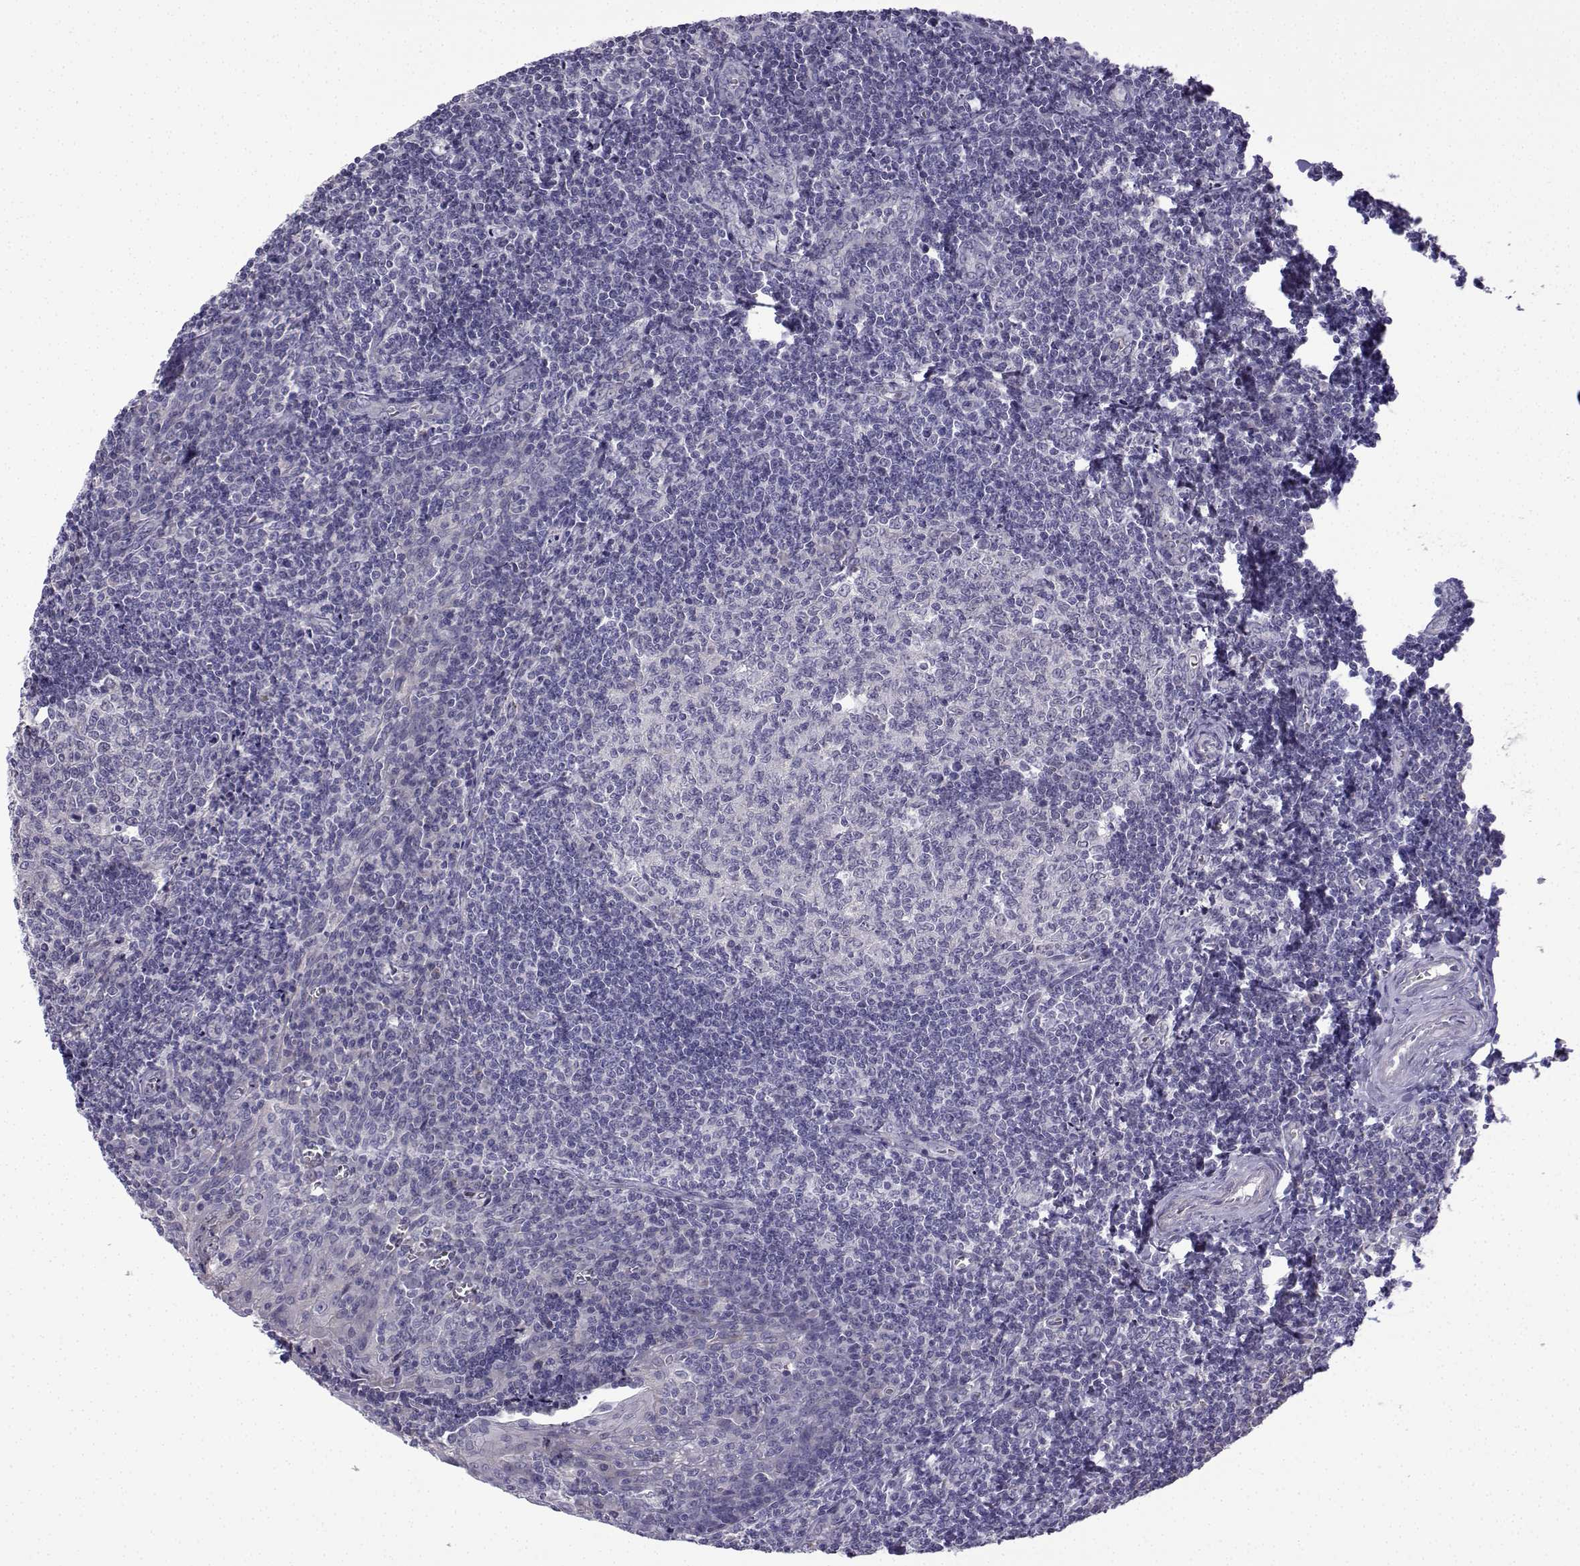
{"staining": {"intensity": "negative", "quantity": "none", "location": "none"}, "tissue": "tonsil", "cell_type": "Germinal center cells", "image_type": "normal", "snomed": [{"axis": "morphology", "description": "Normal tissue, NOS"}, {"axis": "morphology", "description": "Inflammation, NOS"}, {"axis": "topography", "description": "Tonsil"}], "caption": "The histopathology image exhibits no significant expression in germinal center cells of tonsil.", "gene": "SPACA7", "patient": {"sex": "female", "age": 31}}